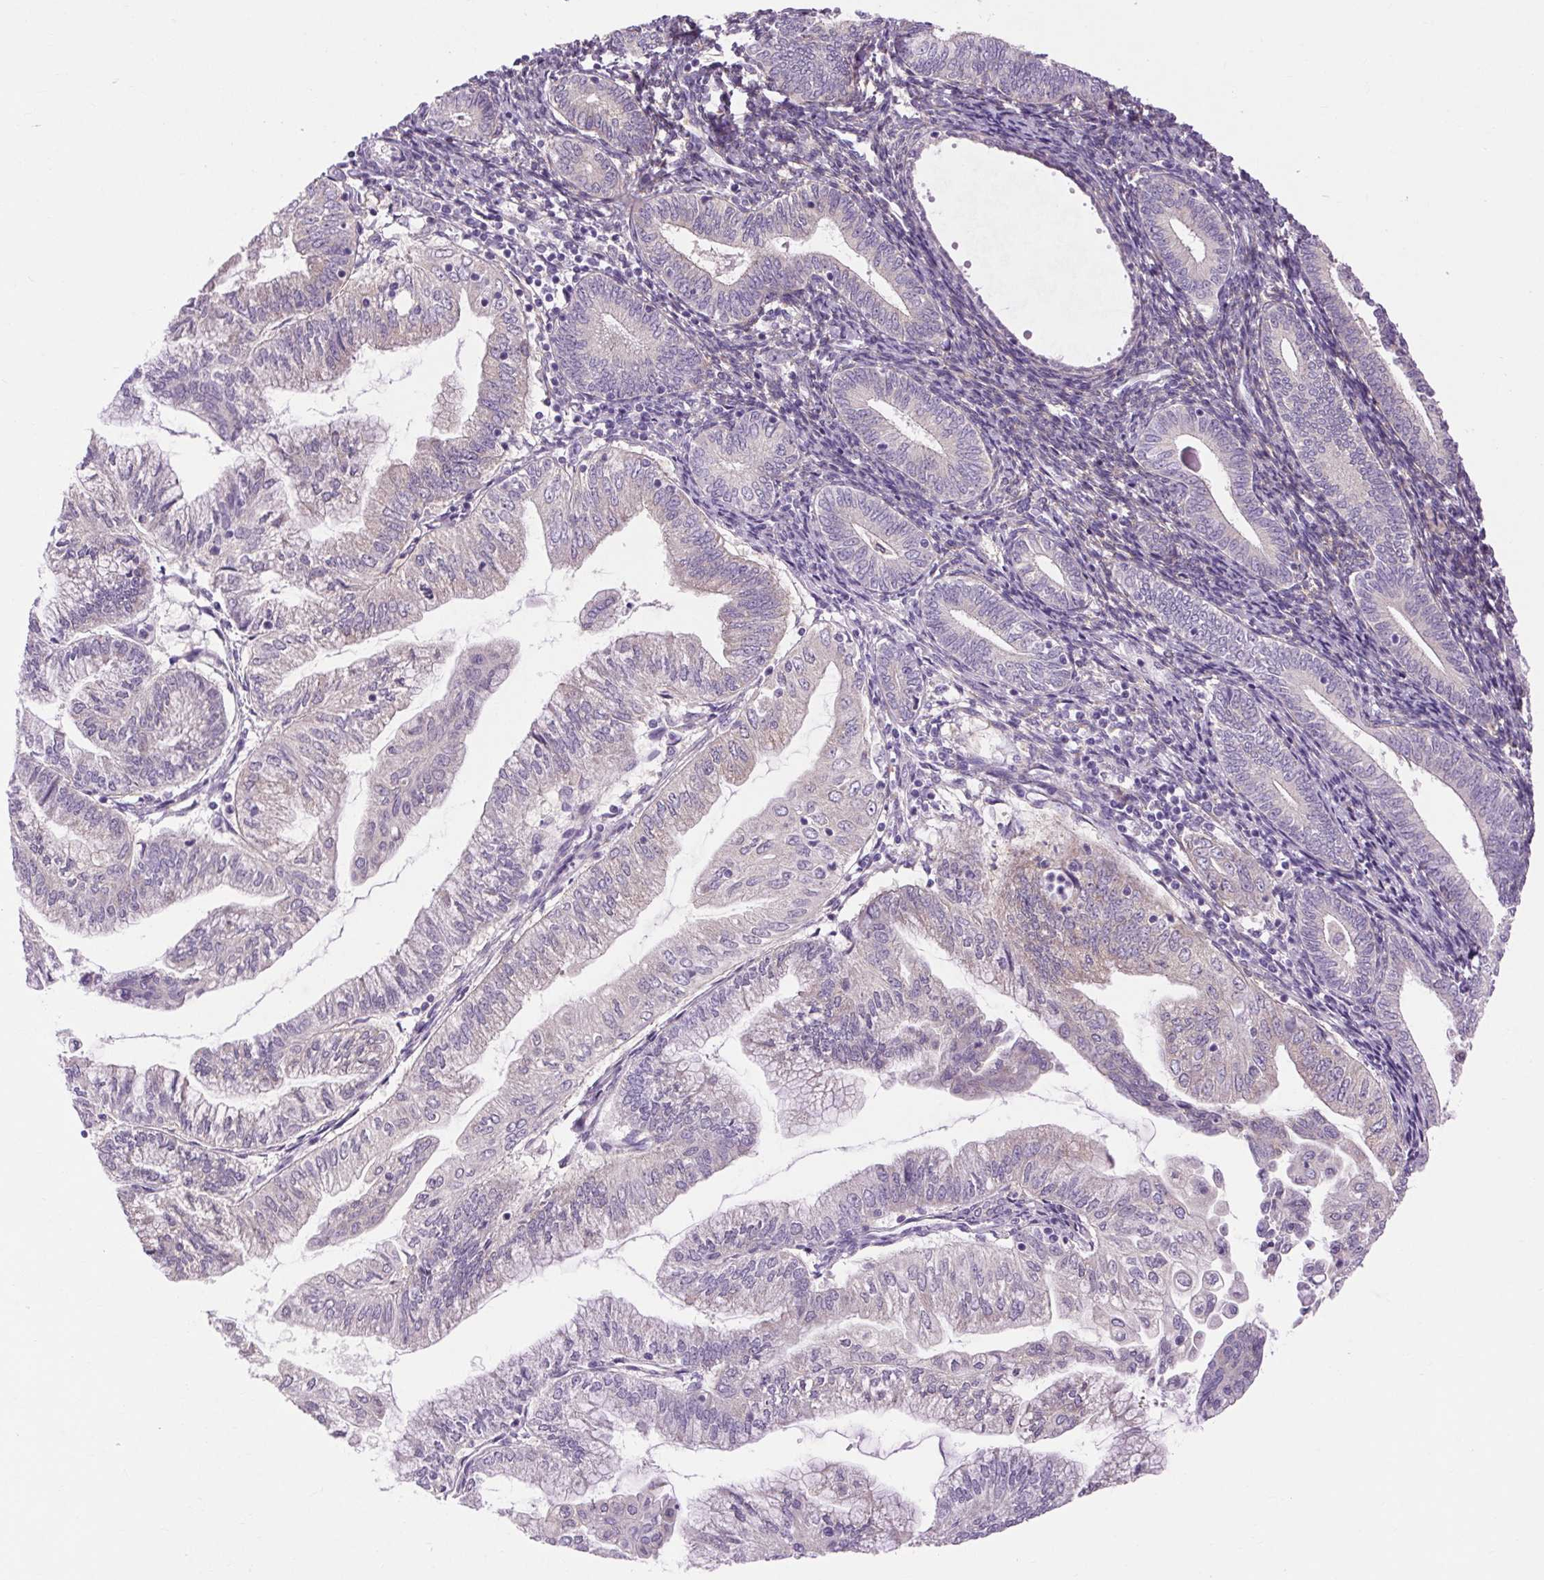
{"staining": {"intensity": "negative", "quantity": "none", "location": "none"}, "tissue": "endometrial cancer", "cell_type": "Tumor cells", "image_type": "cancer", "snomed": [{"axis": "morphology", "description": "Adenocarcinoma, NOS"}, {"axis": "topography", "description": "Endometrium"}], "caption": "The image reveals no staining of tumor cells in endometrial cancer (adenocarcinoma).", "gene": "SOWAHC", "patient": {"sex": "female", "age": 55}}